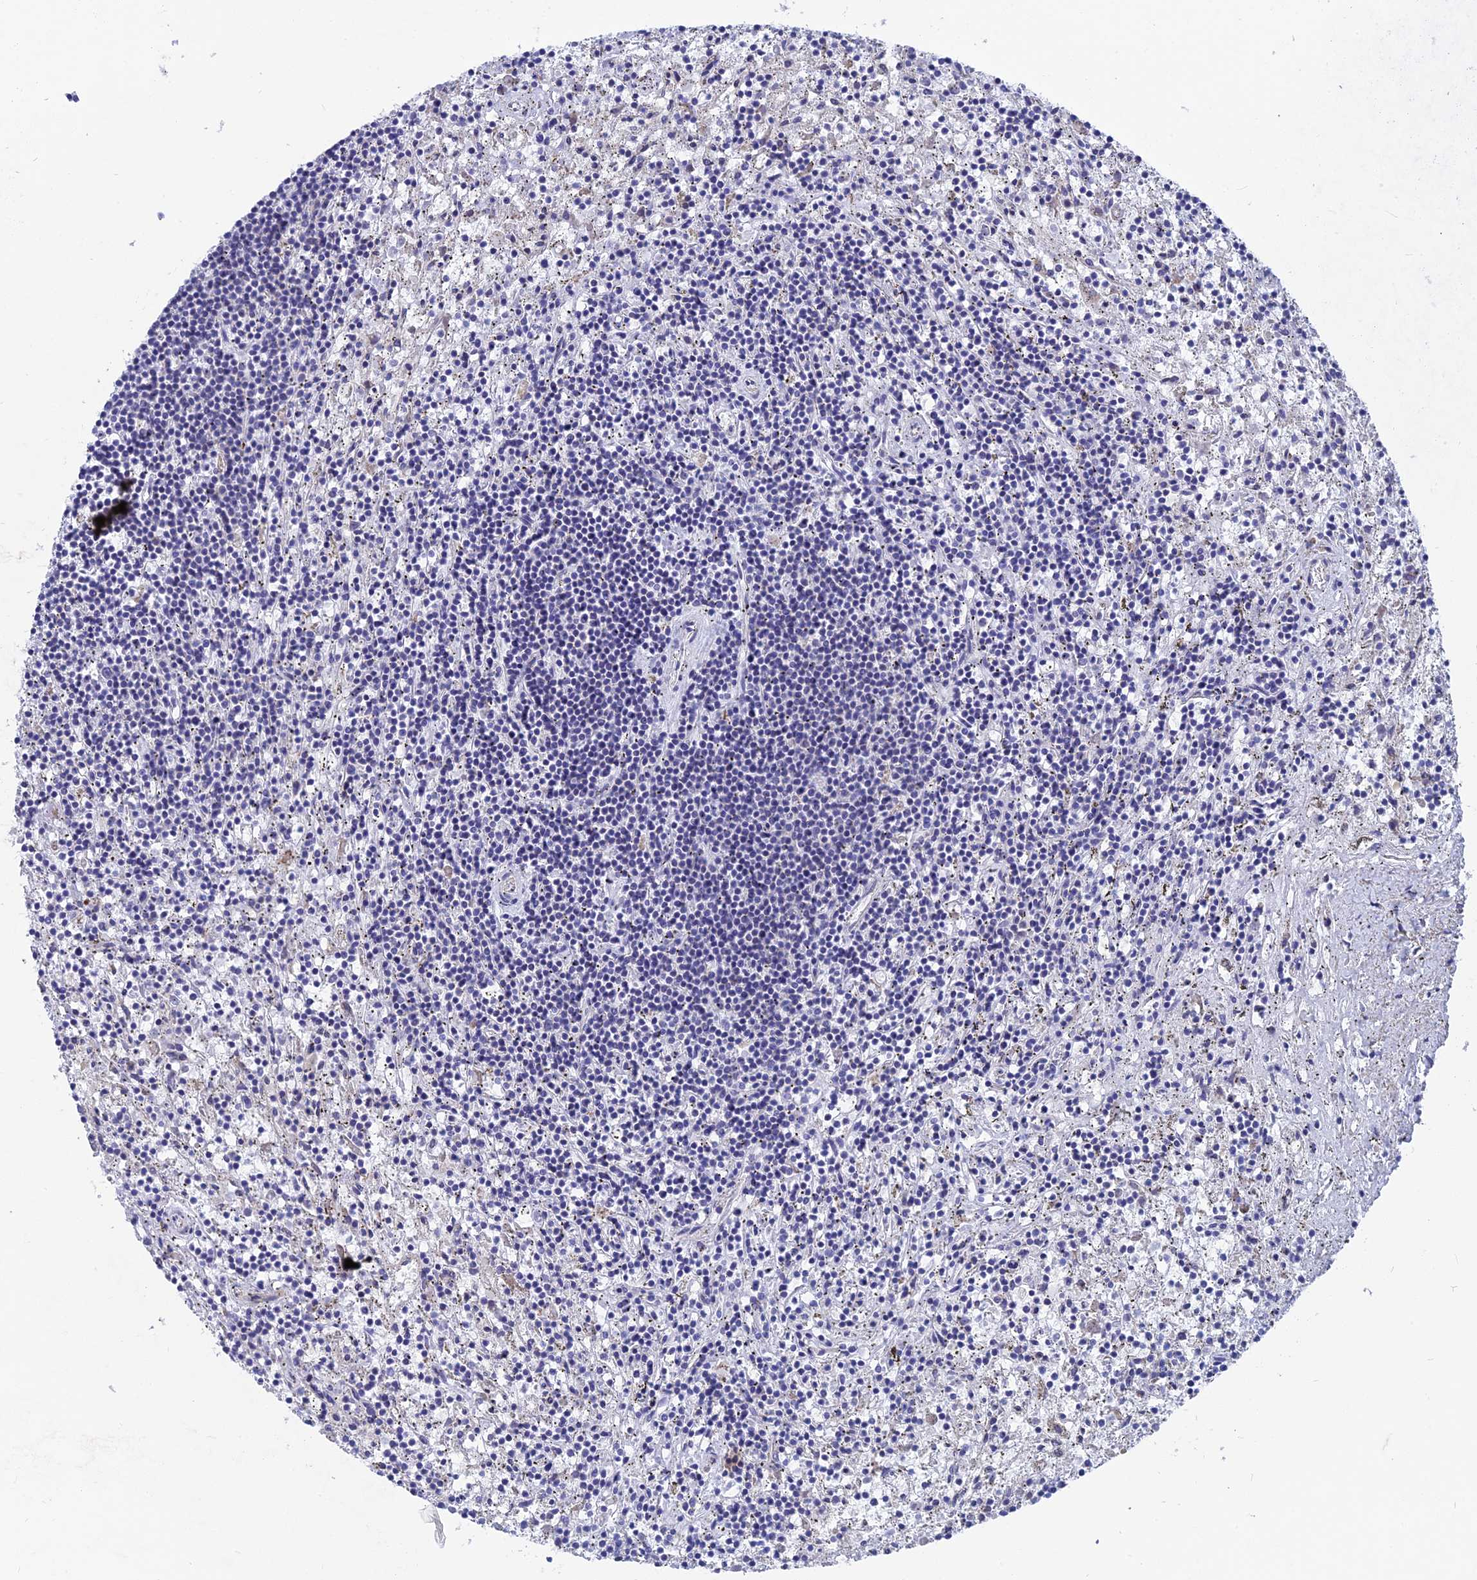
{"staining": {"intensity": "negative", "quantity": "none", "location": "none"}, "tissue": "lymphoma", "cell_type": "Tumor cells", "image_type": "cancer", "snomed": [{"axis": "morphology", "description": "Malignant lymphoma, non-Hodgkin's type, Low grade"}, {"axis": "topography", "description": "Spleen"}], "caption": "Micrograph shows no protein positivity in tumor cells of lymphoma tissue. The staining was performed using DAB to visualize the protein expression in brown, while the nuclei were stained in blue with hematoxylin (Magnification: 20x).", "gene": "AK4", "patient": {"sex": "male", "age": 76}}